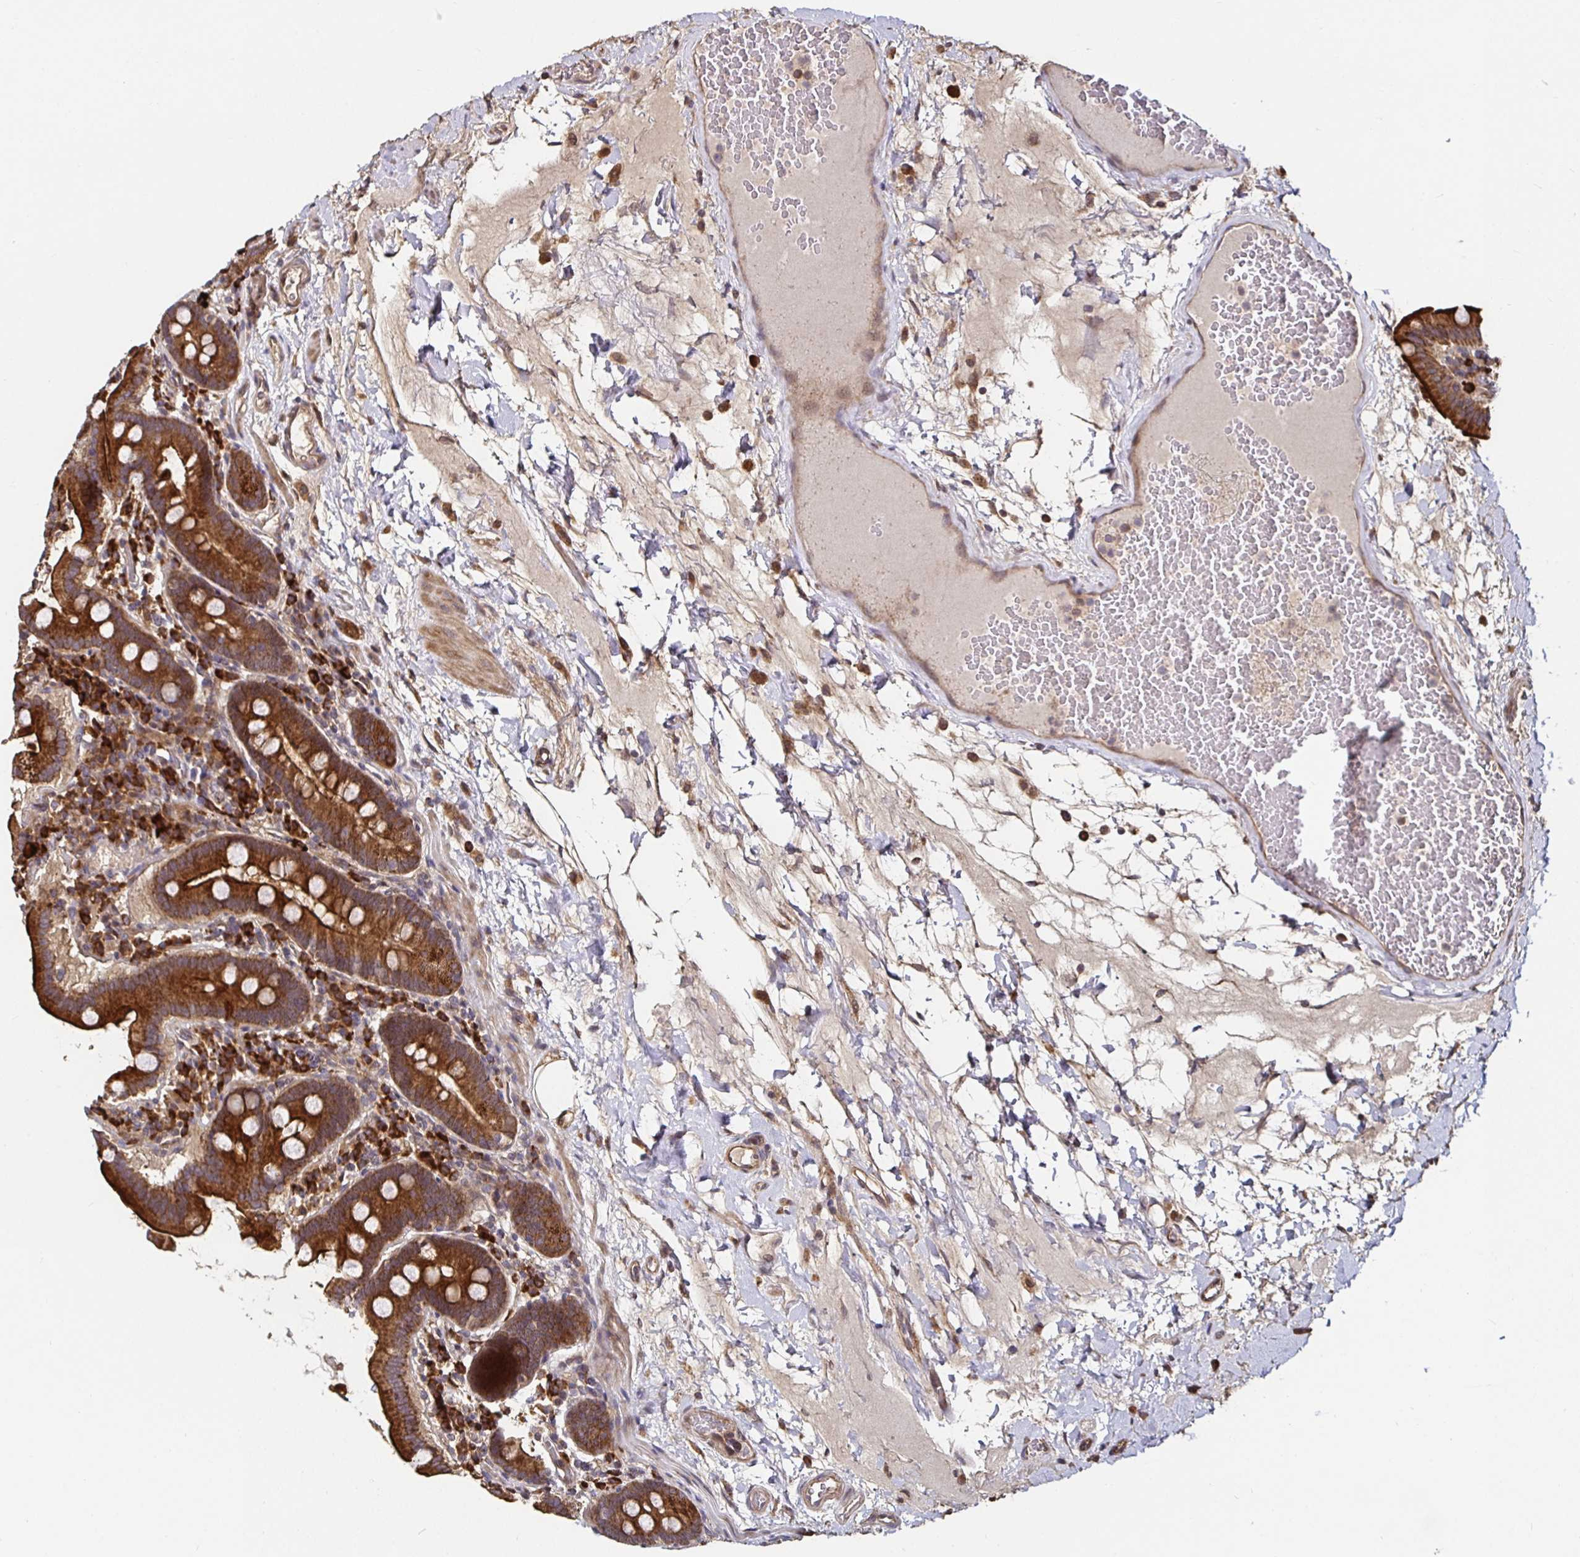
{"staining": {"intensity": "strong", "quantity": ">75%", "location": "cytoplasmic/membranous"}, "tissue": "small intestine", "cell_type": "Glandular cells", "image_type": "normal", "snomed": [{"axis": "morphology", "description": "Normal tissue, NOS"}, {"axis": "topography", "description": "Small intestine"}], "caption": "Immunohistochemistry (IHC) (DAB) staining of benign small intestine reveals strong cytoplasmic/membranous protein staining in about >75% of glandular cells.", "gene": "MLST8", "patient": {"sex": "male", "age": 26}}